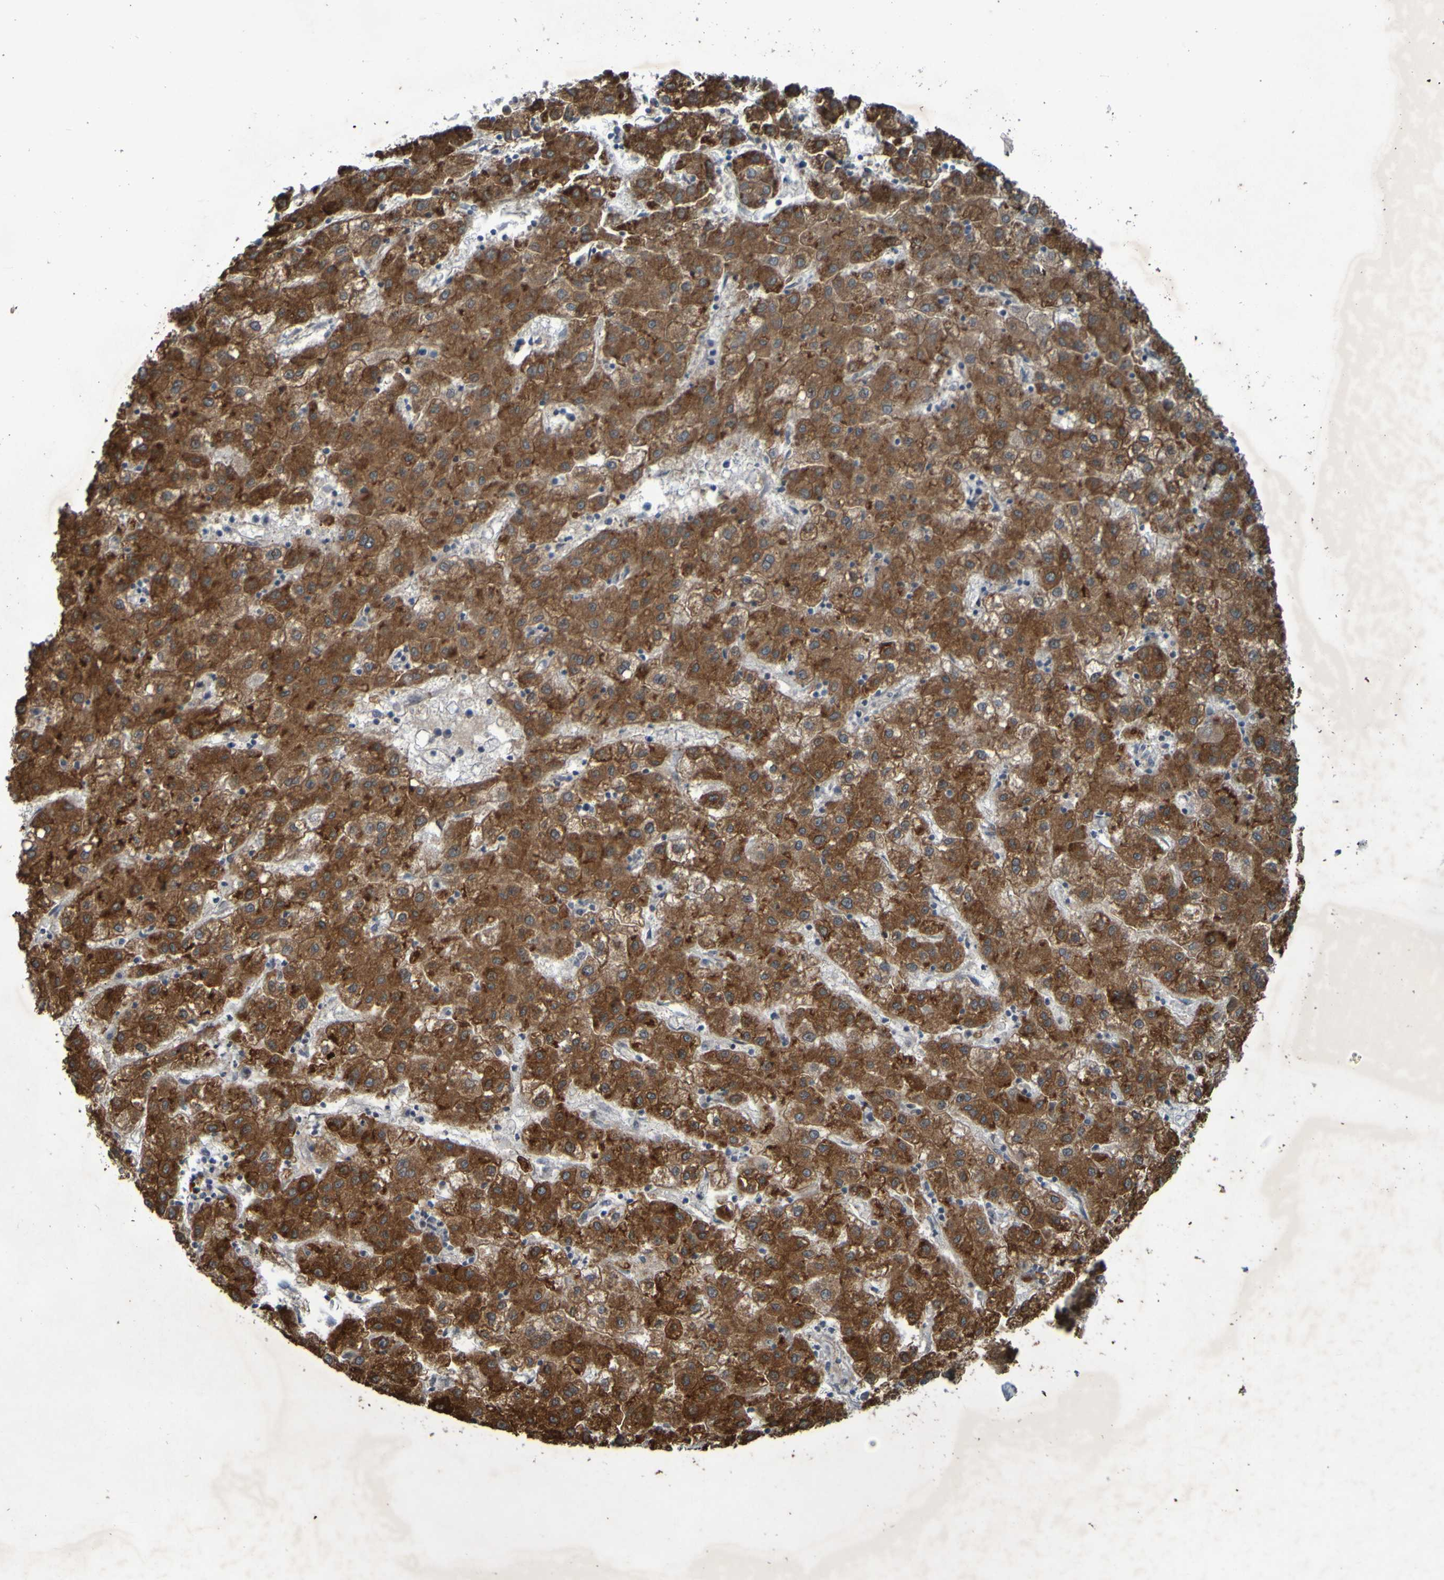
{"staining": {"intensity": "moderate", "quantity": ">75%", "location": "cytoplasmic/membranous"}, "tissue": "liver cancer", "cell_type": "Tumor cells", "image_type": "cancer", "snomed": [{"axis": "morphology", "description": "Carcinoma, Hepatocellular, NOS"}, {"axis": "topography", "description": "Liver"}], "caption": "Moderate cytoplasmic/membranous staining for a protein is seen in approximately >75% of tumor cells of liver cancer using immunohistochemistry (IHC).", "gene": "MCPH1", "patient": {"sex": "male", "age": 72}}